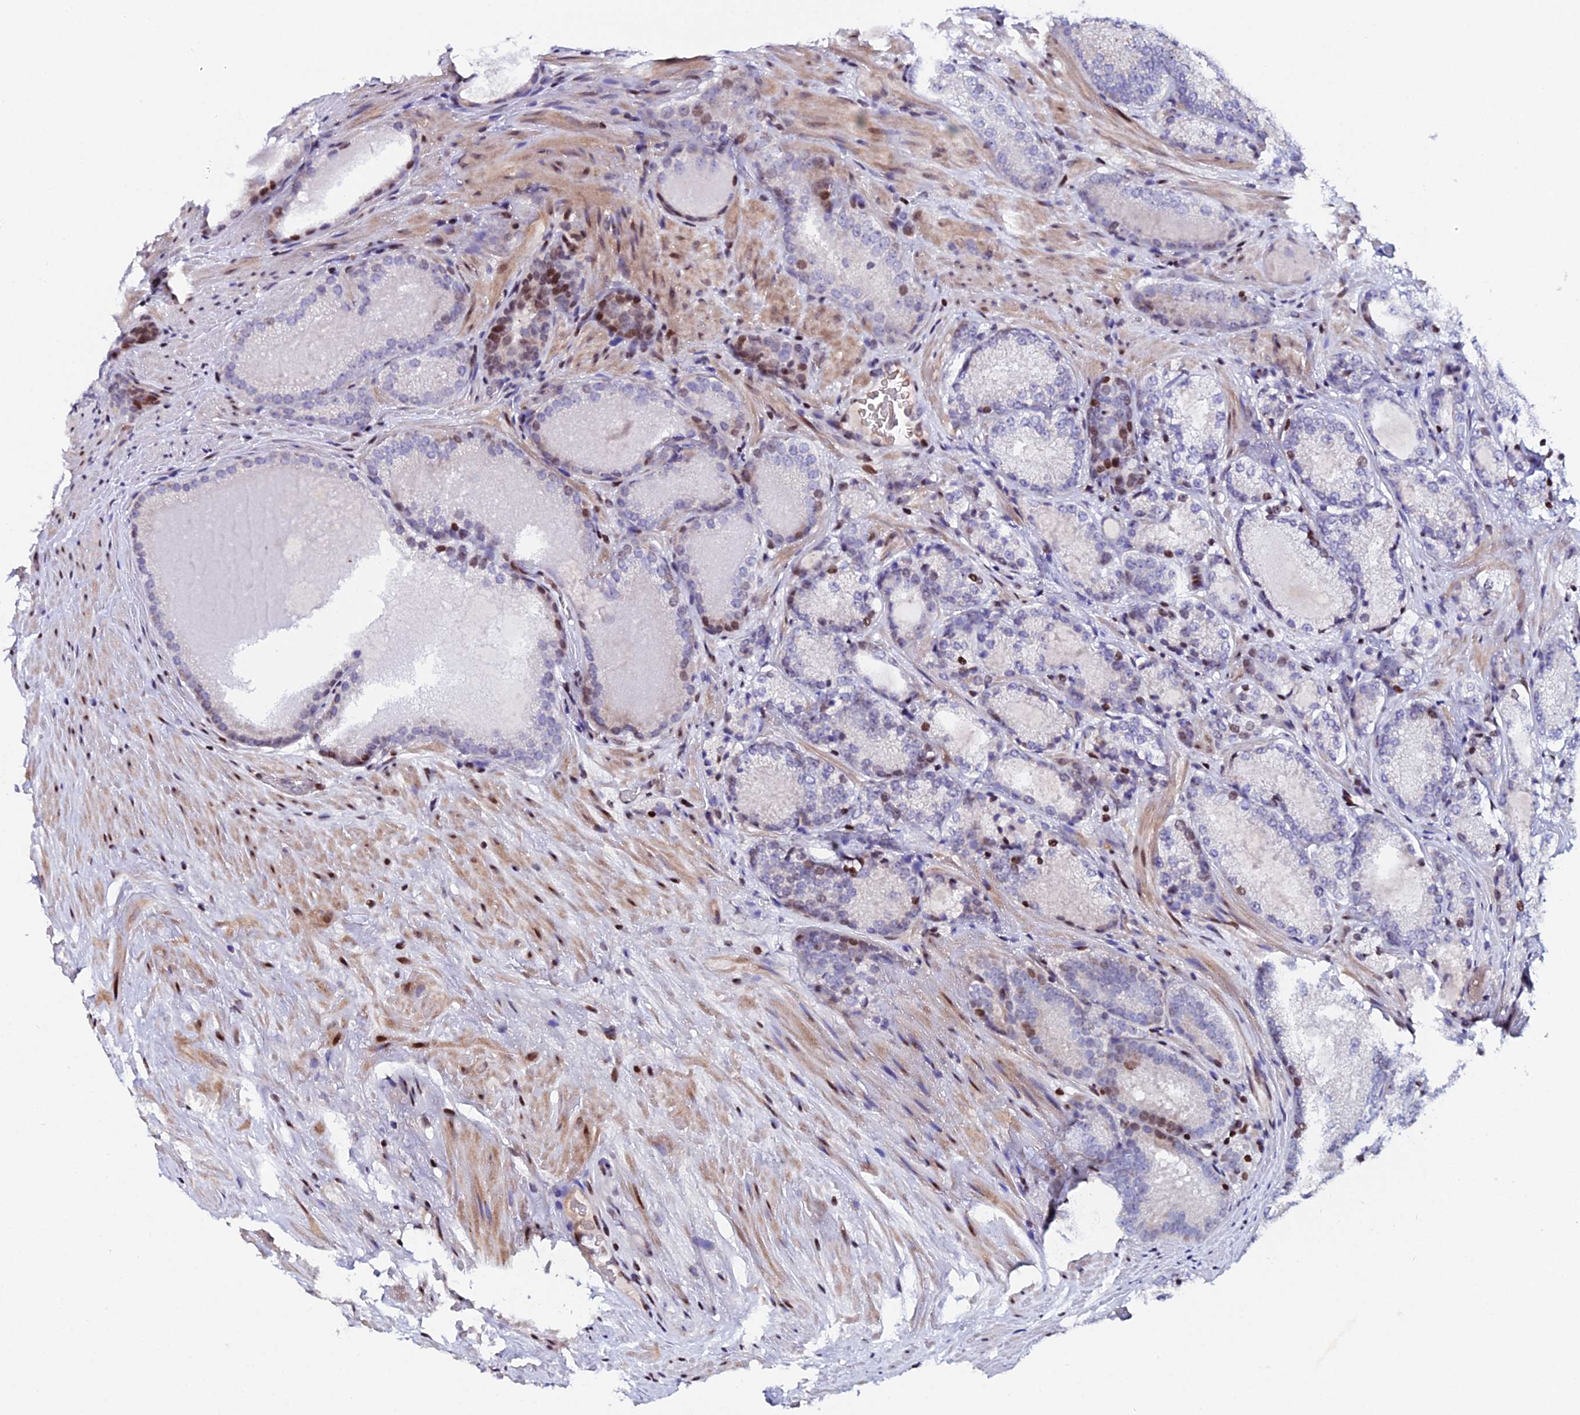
{"staining": {"intensity": "moderate", "quantity": "<25%", "location": "nuclear"}, "tissue": "prostate cancer", "cell_type": "Tumor cells", "image_type": "cancer", "snomed": [{"axis": "morphology", "description": "Adenocarcinoma, Low grade"}, {"axis": "topography", "description": "Prostate"}], "caption": "Approximately <25% of tumor cells in adenocarcinoma (low-grade) (prostate) reveal moderate nuclear protein staining as visualized by brown immunohistochemical staining.", "gene": "MYNN", "patient": {"sex": "male", "age": 74}}